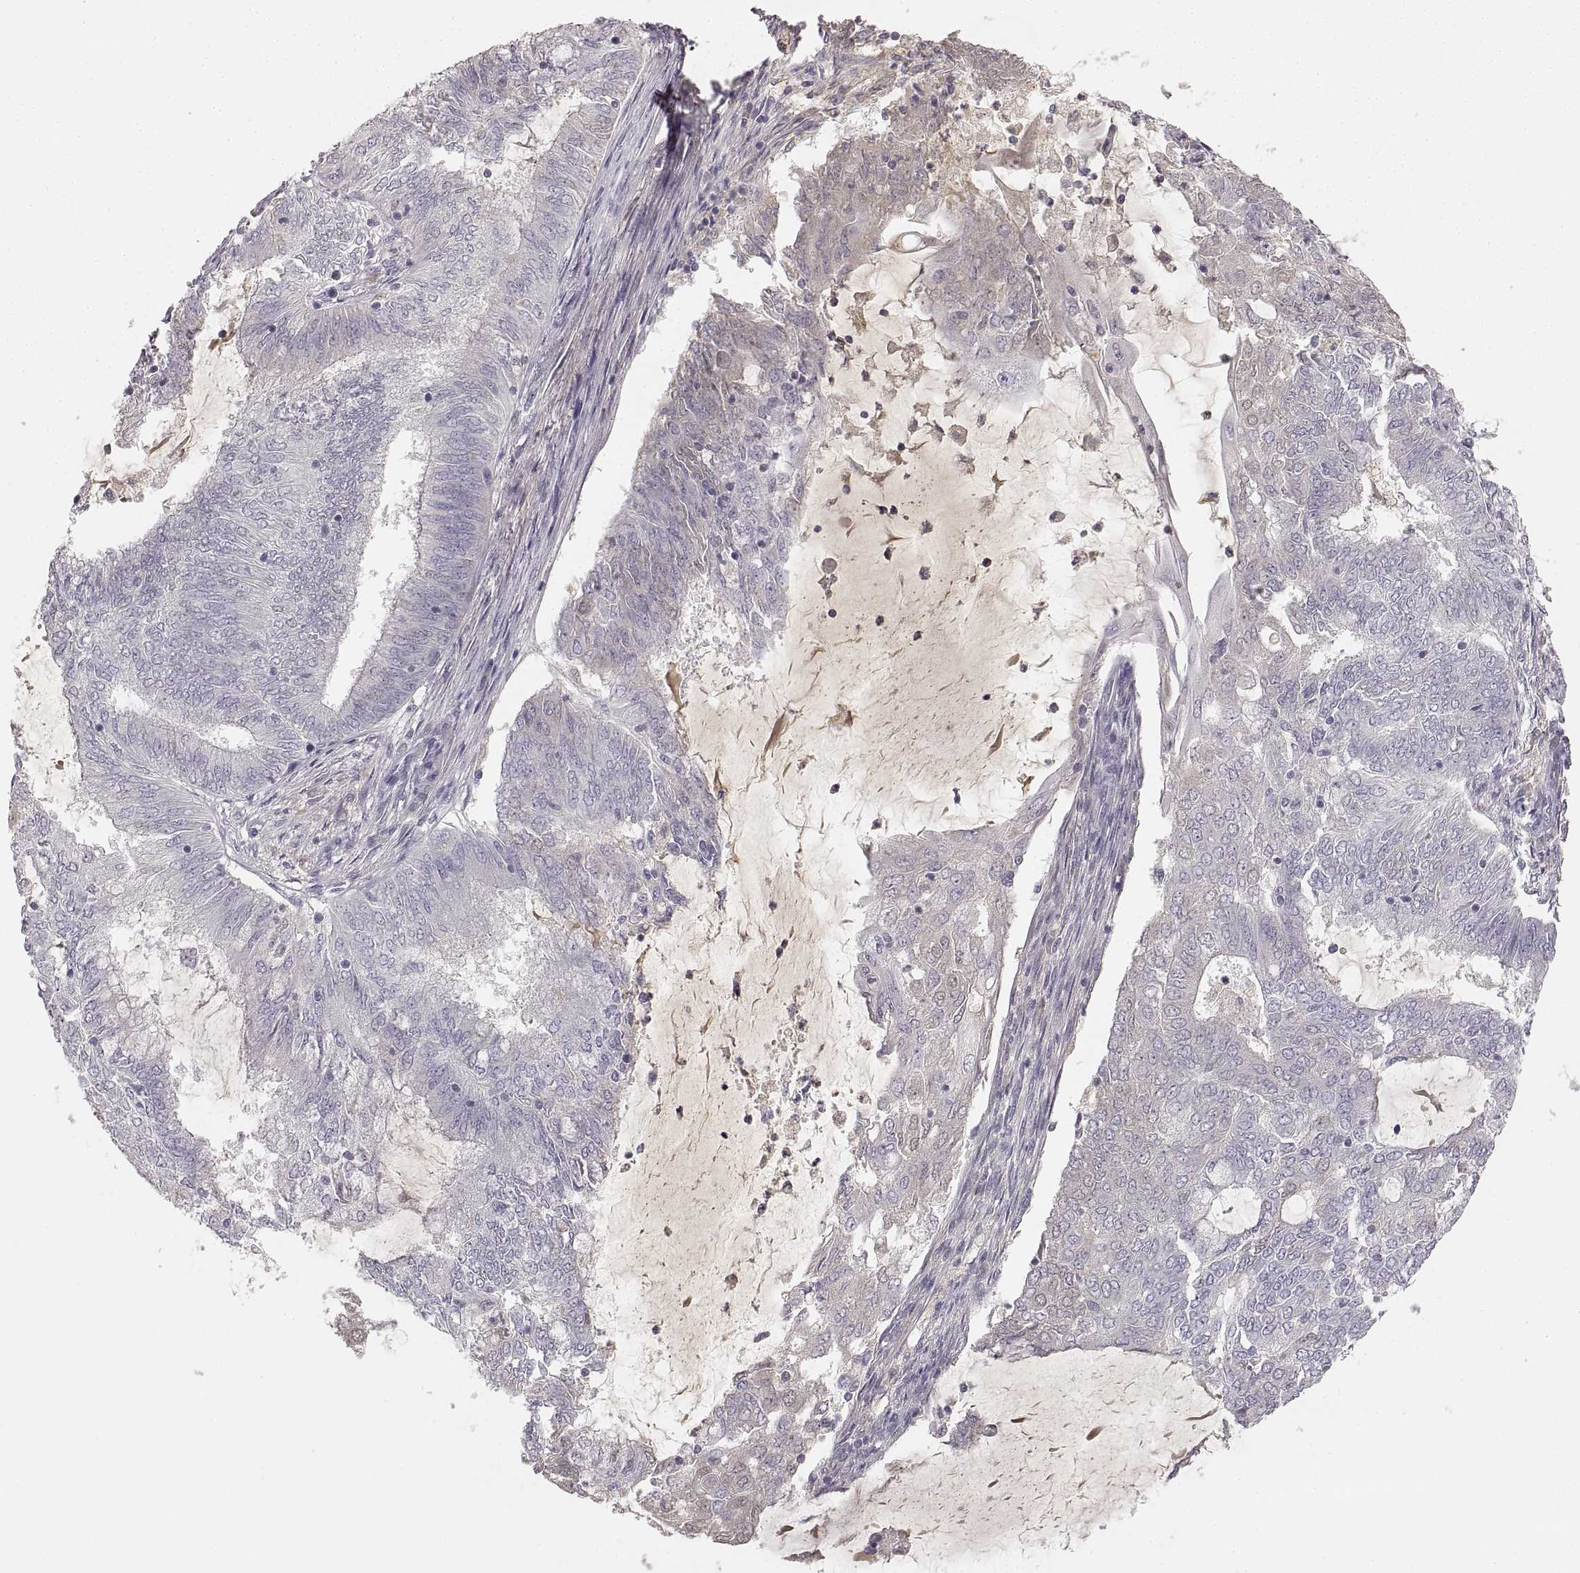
{"staining": {"intensity": "negative", "quantity": "none", "location": "none"}, "tissue": "endometrial cancer", "cell_type": "Tumor cells", "image_type": "cancer", "snomed": [{"axis": "morphology", "description": "Adenocarcinoma, NOS"}, {"axis": "topography", "description": "Endometrium"}], "caption": "High power microscopy histopathology image of an immunohistochemistry histopathology image of adenocarcinoma (endometrial), revealing no significant positivity in tumor cells. (IHC, brightfield microscopy, high magnification).", "gene": "RUNDC3A", "patient": {"sex": "female", "age": 62}}